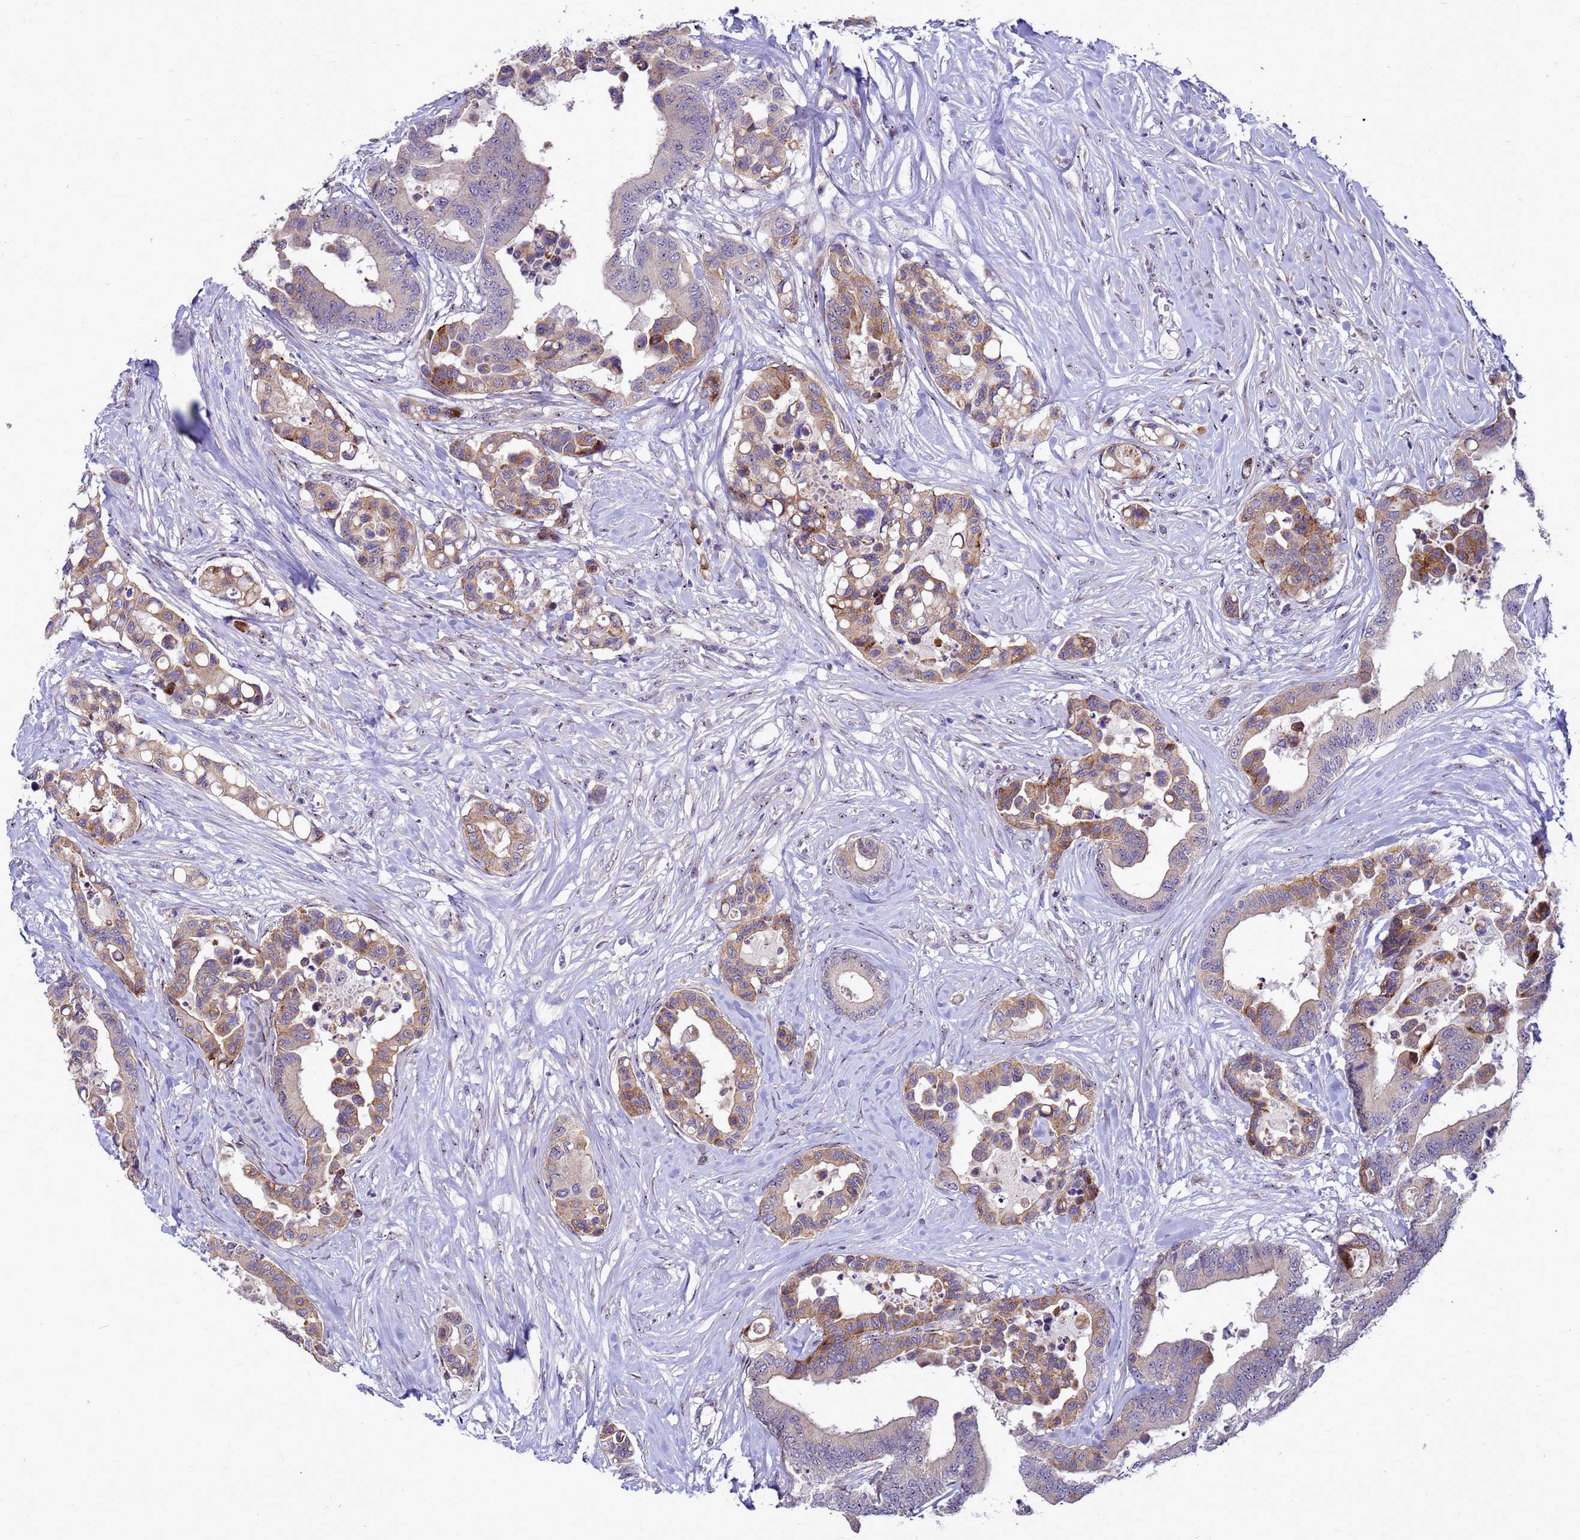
{"staining": {"intensity": "moderate", "quantity": "25%-75%", "location": "cytoplasmic/membranous"}, "tissue": "colorectal cancer", "cell_type": "Tumor cells", "image_type": "cancer", "snomed": [{"axis": "morphology", "description": "Normal tissue, NOS"}, {"axis": "morphology", "description": "Adenocarcinoma, NOS"}, {"axis": "topography", "description": "Colon"}], "caption": "Colorectal cancer (adenocarcinoma) stained for a protein exhibits moderate cytoplasmic/membranous positivity in tumor cells.", "gene": "RSPO1", "patient": {"sex": "male", "age": 82}}